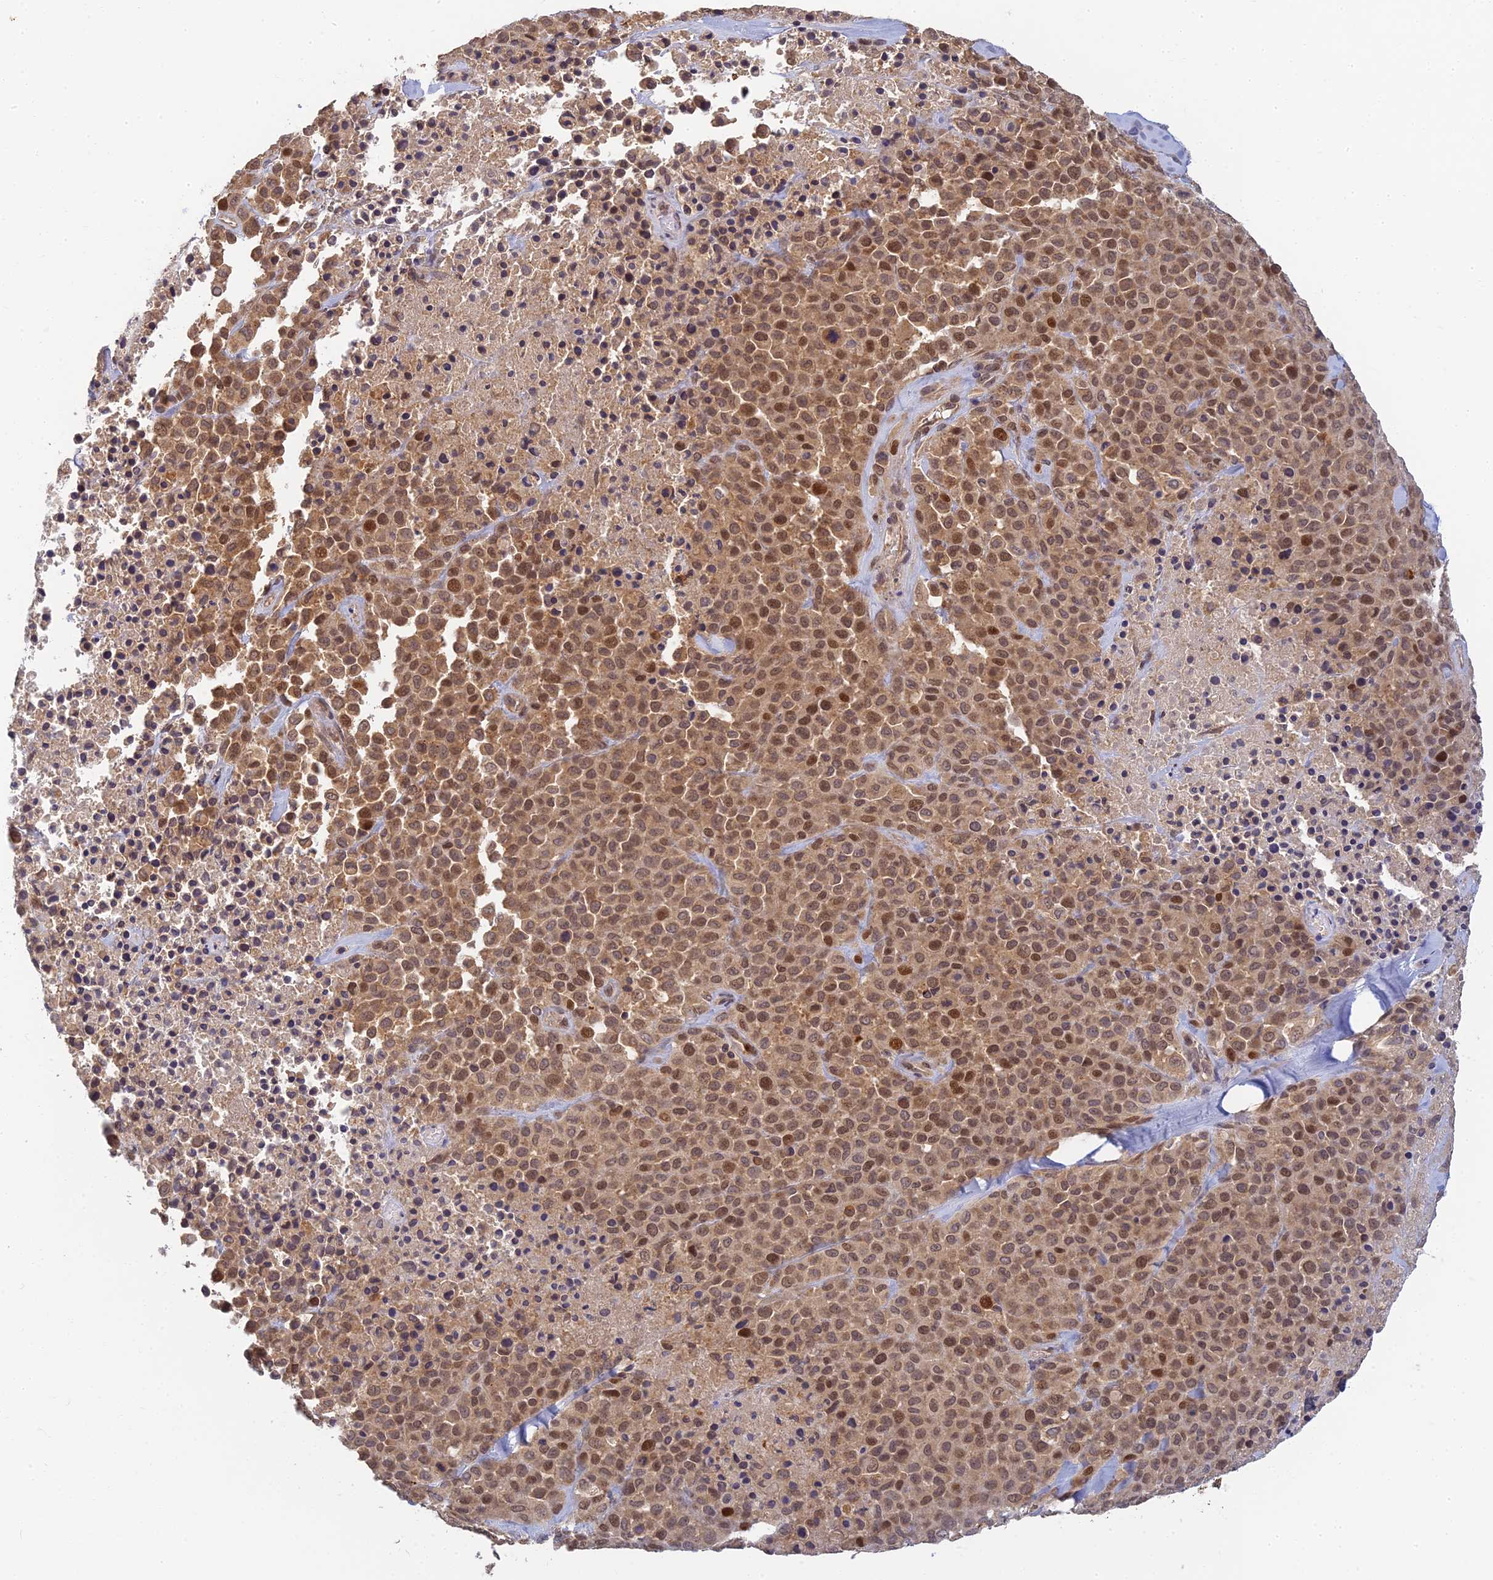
{"staining": {"intensity": "moderate", "quantity": ">75%", "location": "cytoplasmic/membranous,nuclear"}, "tissue": "melanoma", "cell_type": "Tumor cells", "image_type": "cancer", "snomed": [{"axis": "morphology", "description": "Malignant melanoma, Metastatic site"}, {"axis": "topography", "description": "Skin"}], "caption": "Brown immunohistochemical staining in melanoma shows moderate cytoplasmic/membranous and nuclear staining in about >75% of tumor cells. The protein is stained brown, and the nuclei are stained in blue (DAB IHC with brightfield microscopy, high magnification).", "gene": "RGL3", "patient": {"sex": "female", "age": 81}}